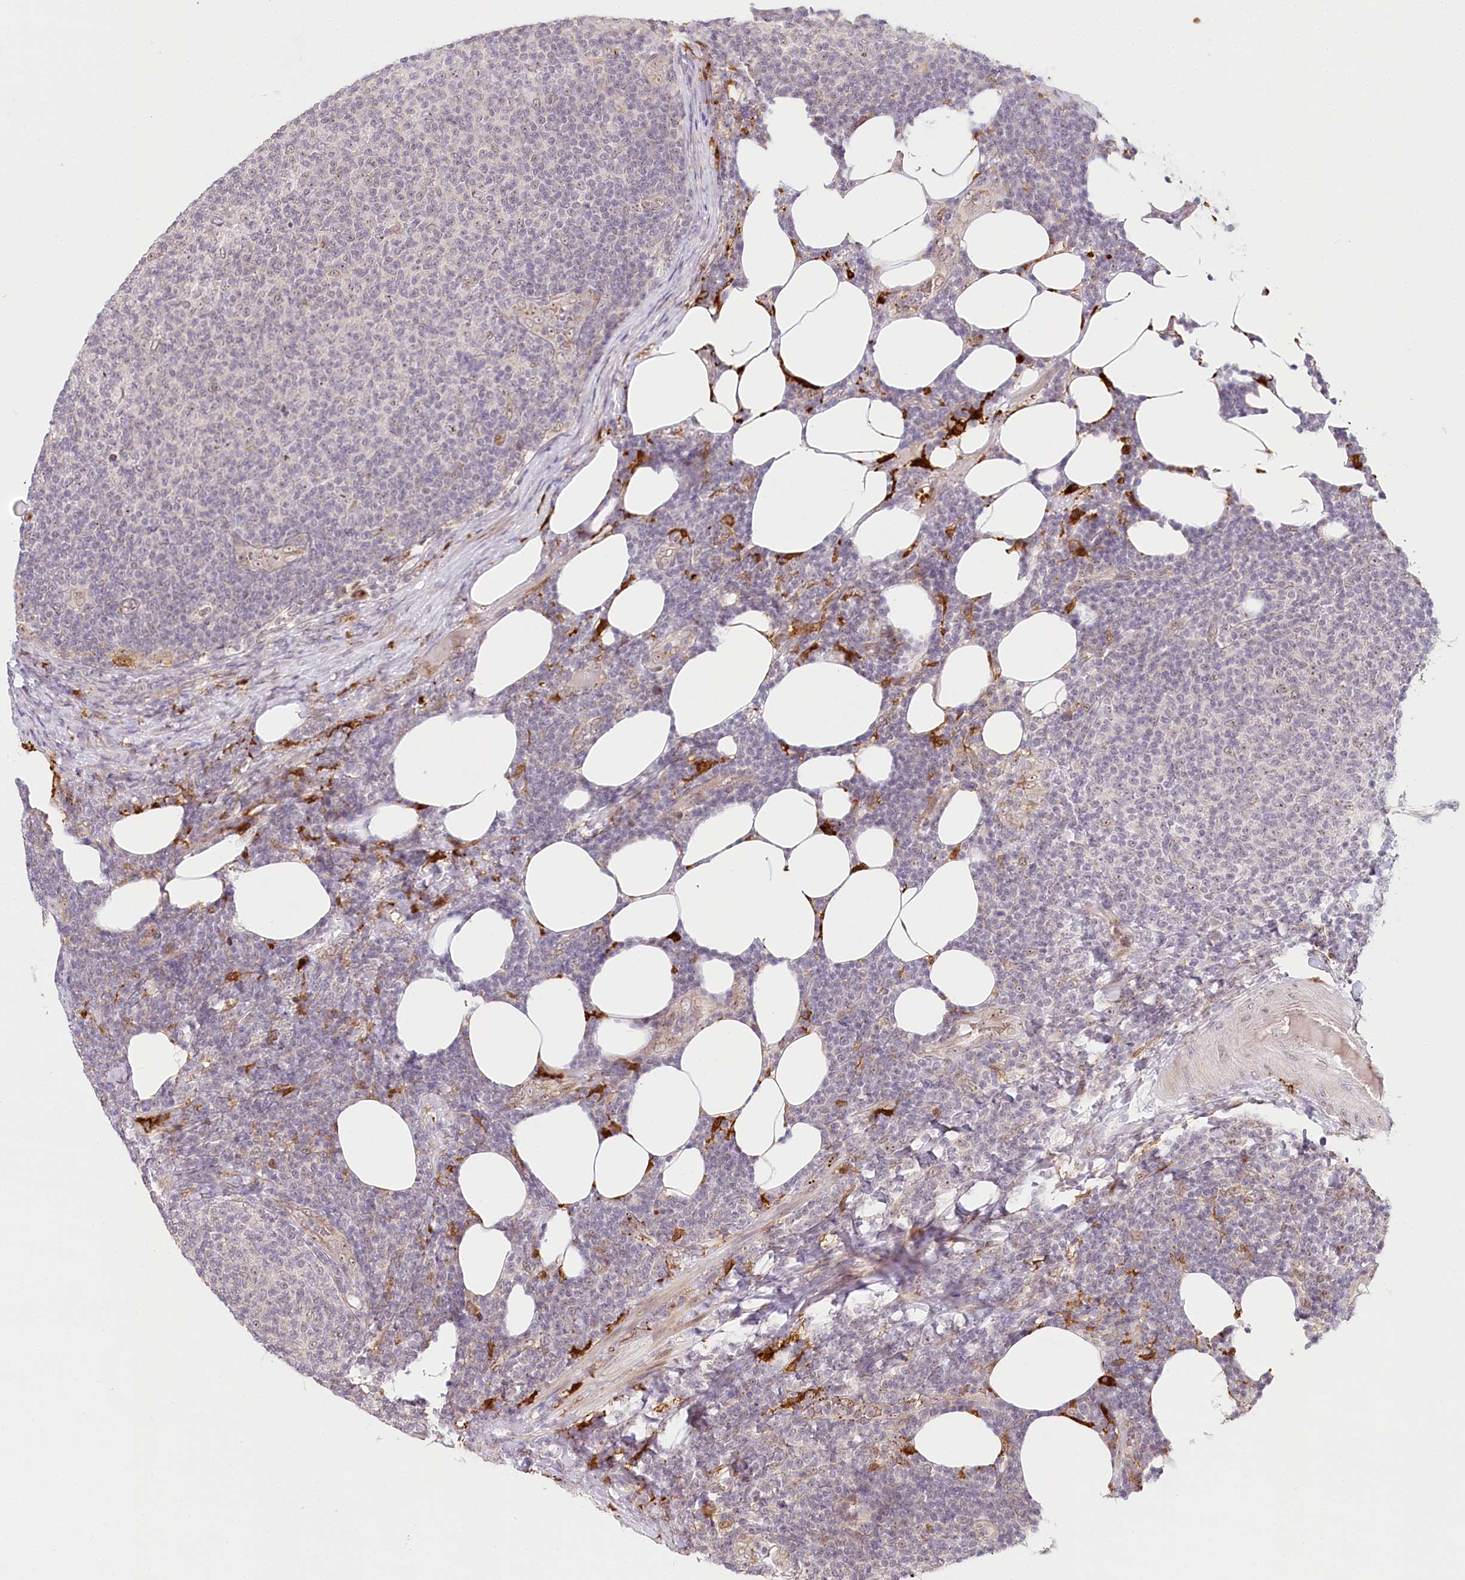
{"staining": {"intensity": "negative", "quantity": "none", "location": "none"}, "tissue": "lymphoma", "cell_type": "Tumor cells", "image_type": "cancer", "snomed": [{"axis": "morphology", "description": "Malignant lymphoma, non-Hodgkin's type, Low grade"}, {"axis": "topography", "description": "Lymph node"}], "caption": "High magnification brightfield microscopy of low-grade malignant lymphoma, non-Hodgkin's type stained with DAB (brown) and counterstained with hematoxylin (blue): tumor cells show no significant staining.", "gene": "WDR36", "patient": {"sex": "male", "age": 66}}